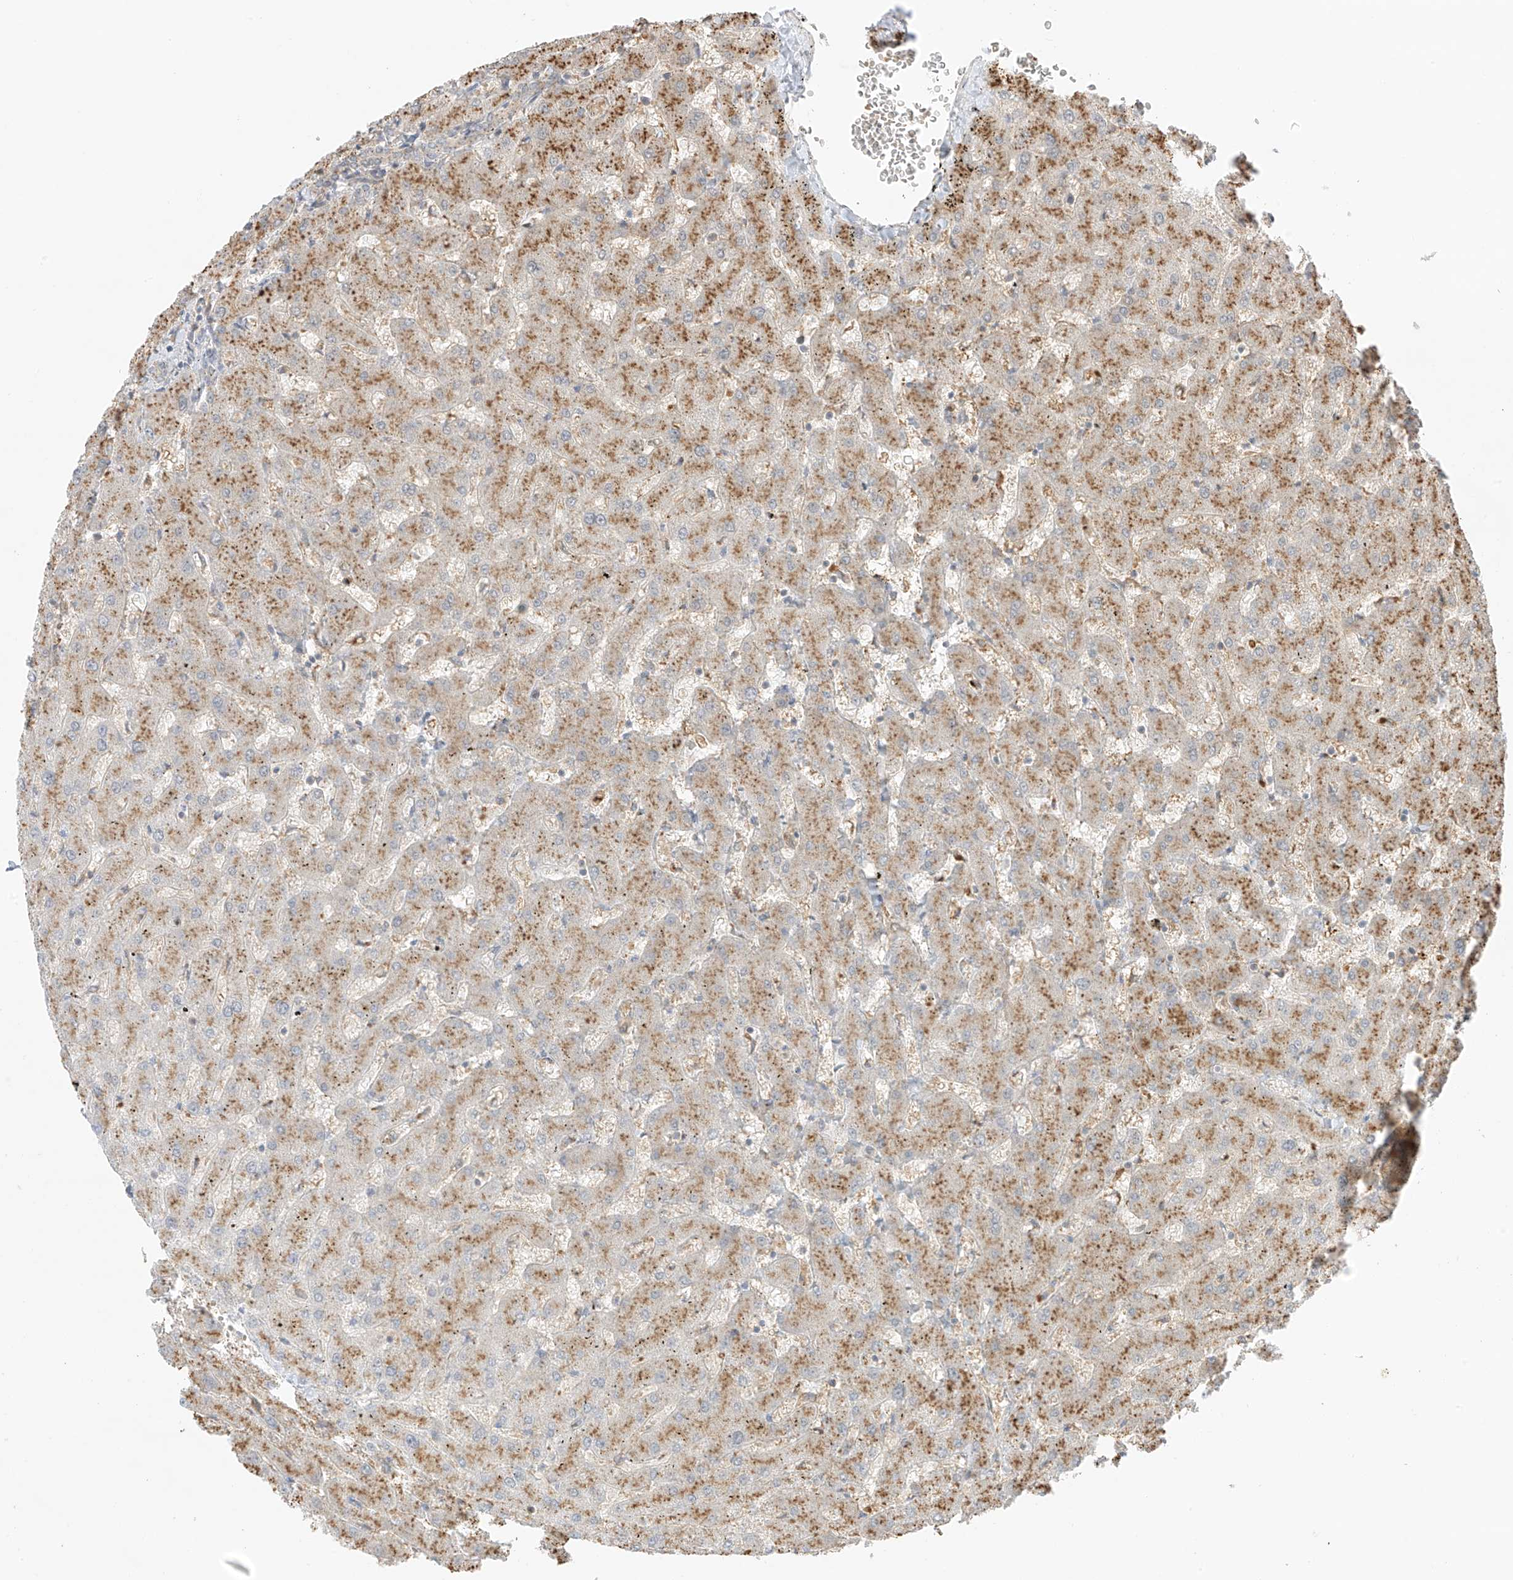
{"staining": {"intensity": "negative", "quantity": "none", "location": "none"}, "tissue": "liver", "cell_type": "Cholangiocytes", "image_type": "normal", "snomed": [{"axis": "morphology", "description": "Normal tissue, NOS"}, {"axis": "topography", "description": "Liver"}], "caption": "Cholangiocytes are negative for protein expression in normal human liver.", "gene": "N4BP3", "patient": {"sex": "female", "age": 63}}